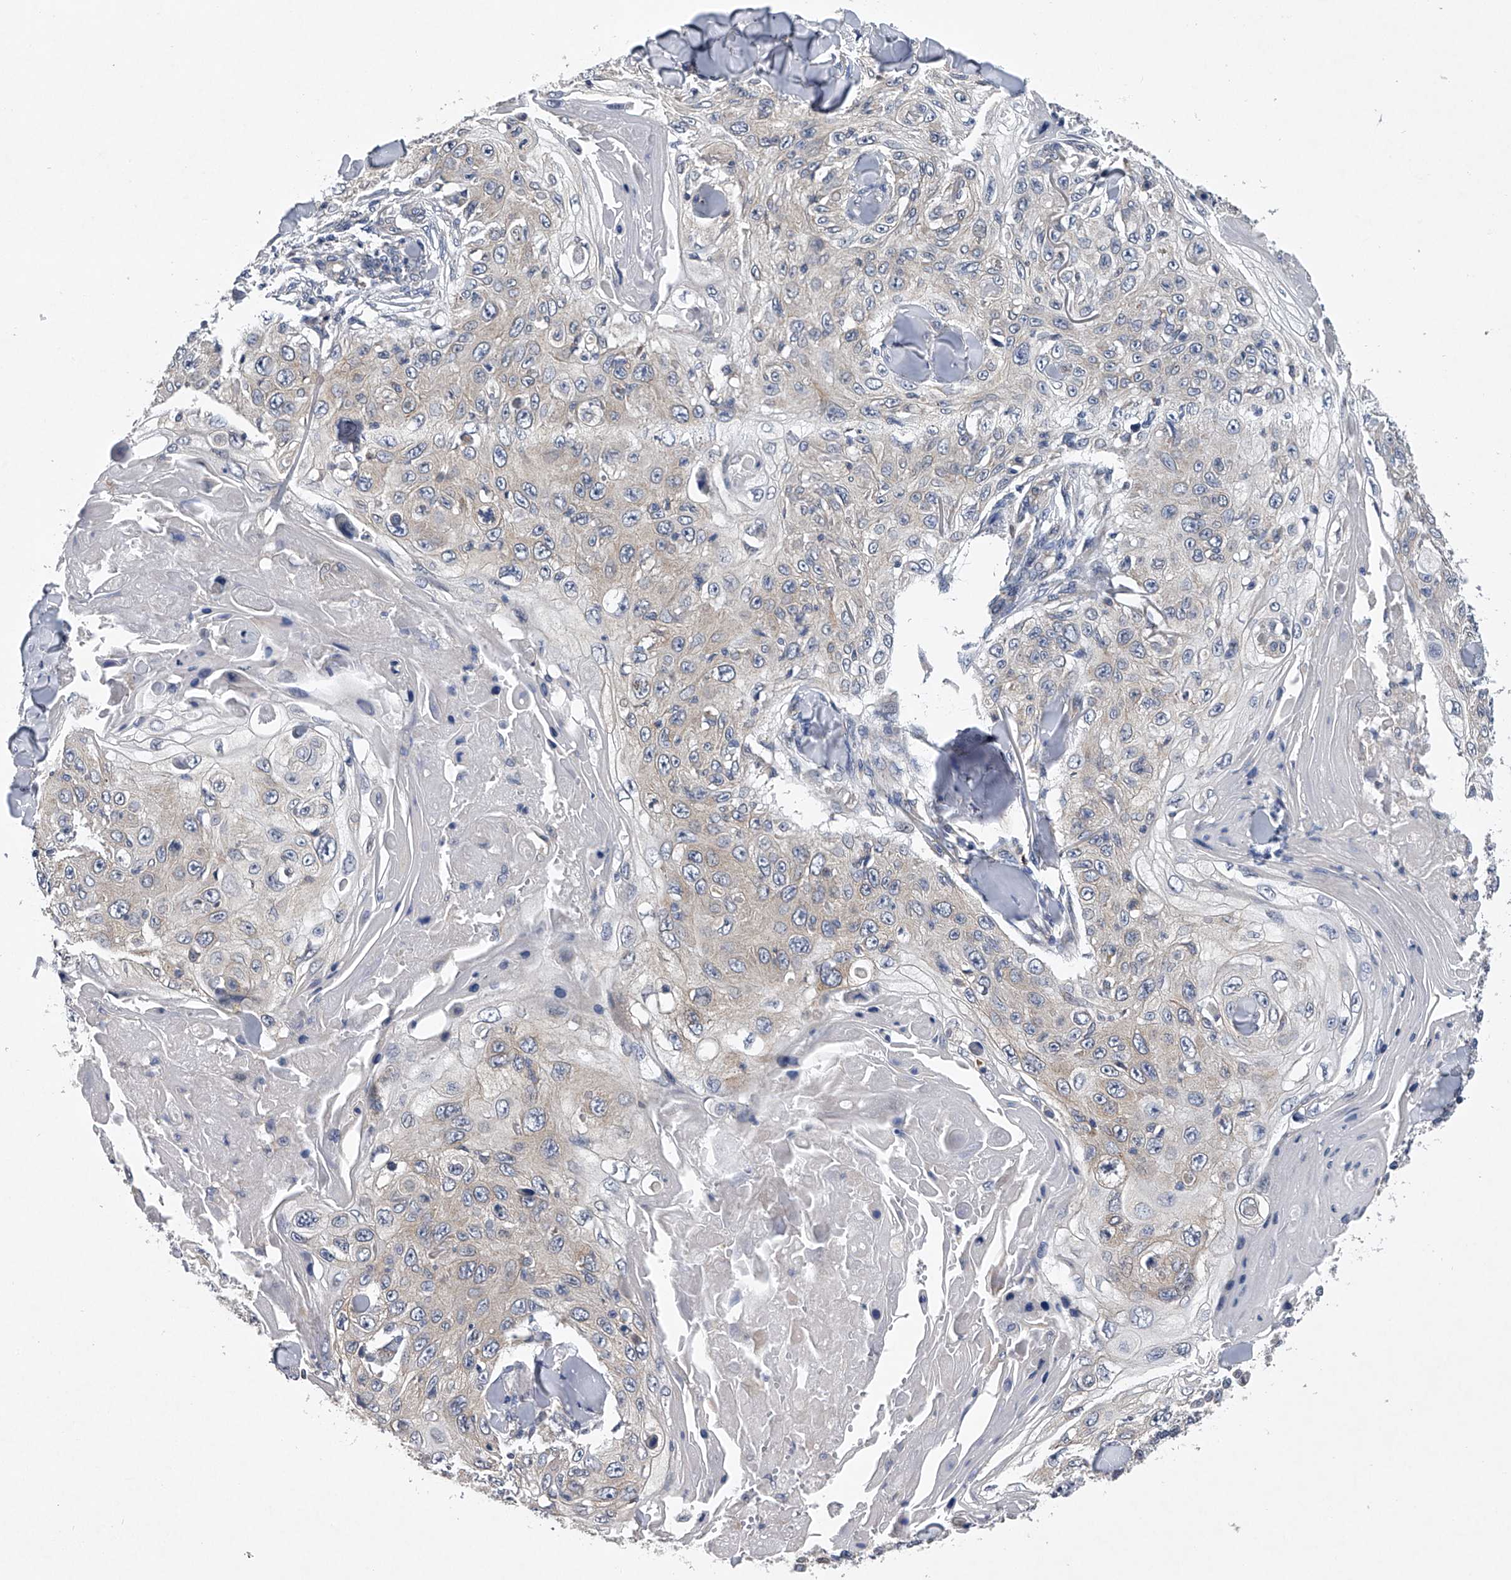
{"staining": {"intensity": "negative", "quantity": "none", "location": "none"}, "tissue": "skin cancer", "cell_type": "Tumor cells", "image_type": "cancer", "snomed": [{"axis": "morphology", "description": "Squamous cell carcinoma, NOS"}, {"axis": "topography", "description": "Skin"}], "caption": "Tumor cells are negative for brown protein staining in skin cancer (squamous cell carcinoma). Nuclei are stained in blue.", "gene": "RNF5", "patient": {"sex": "male", "age": 86}}